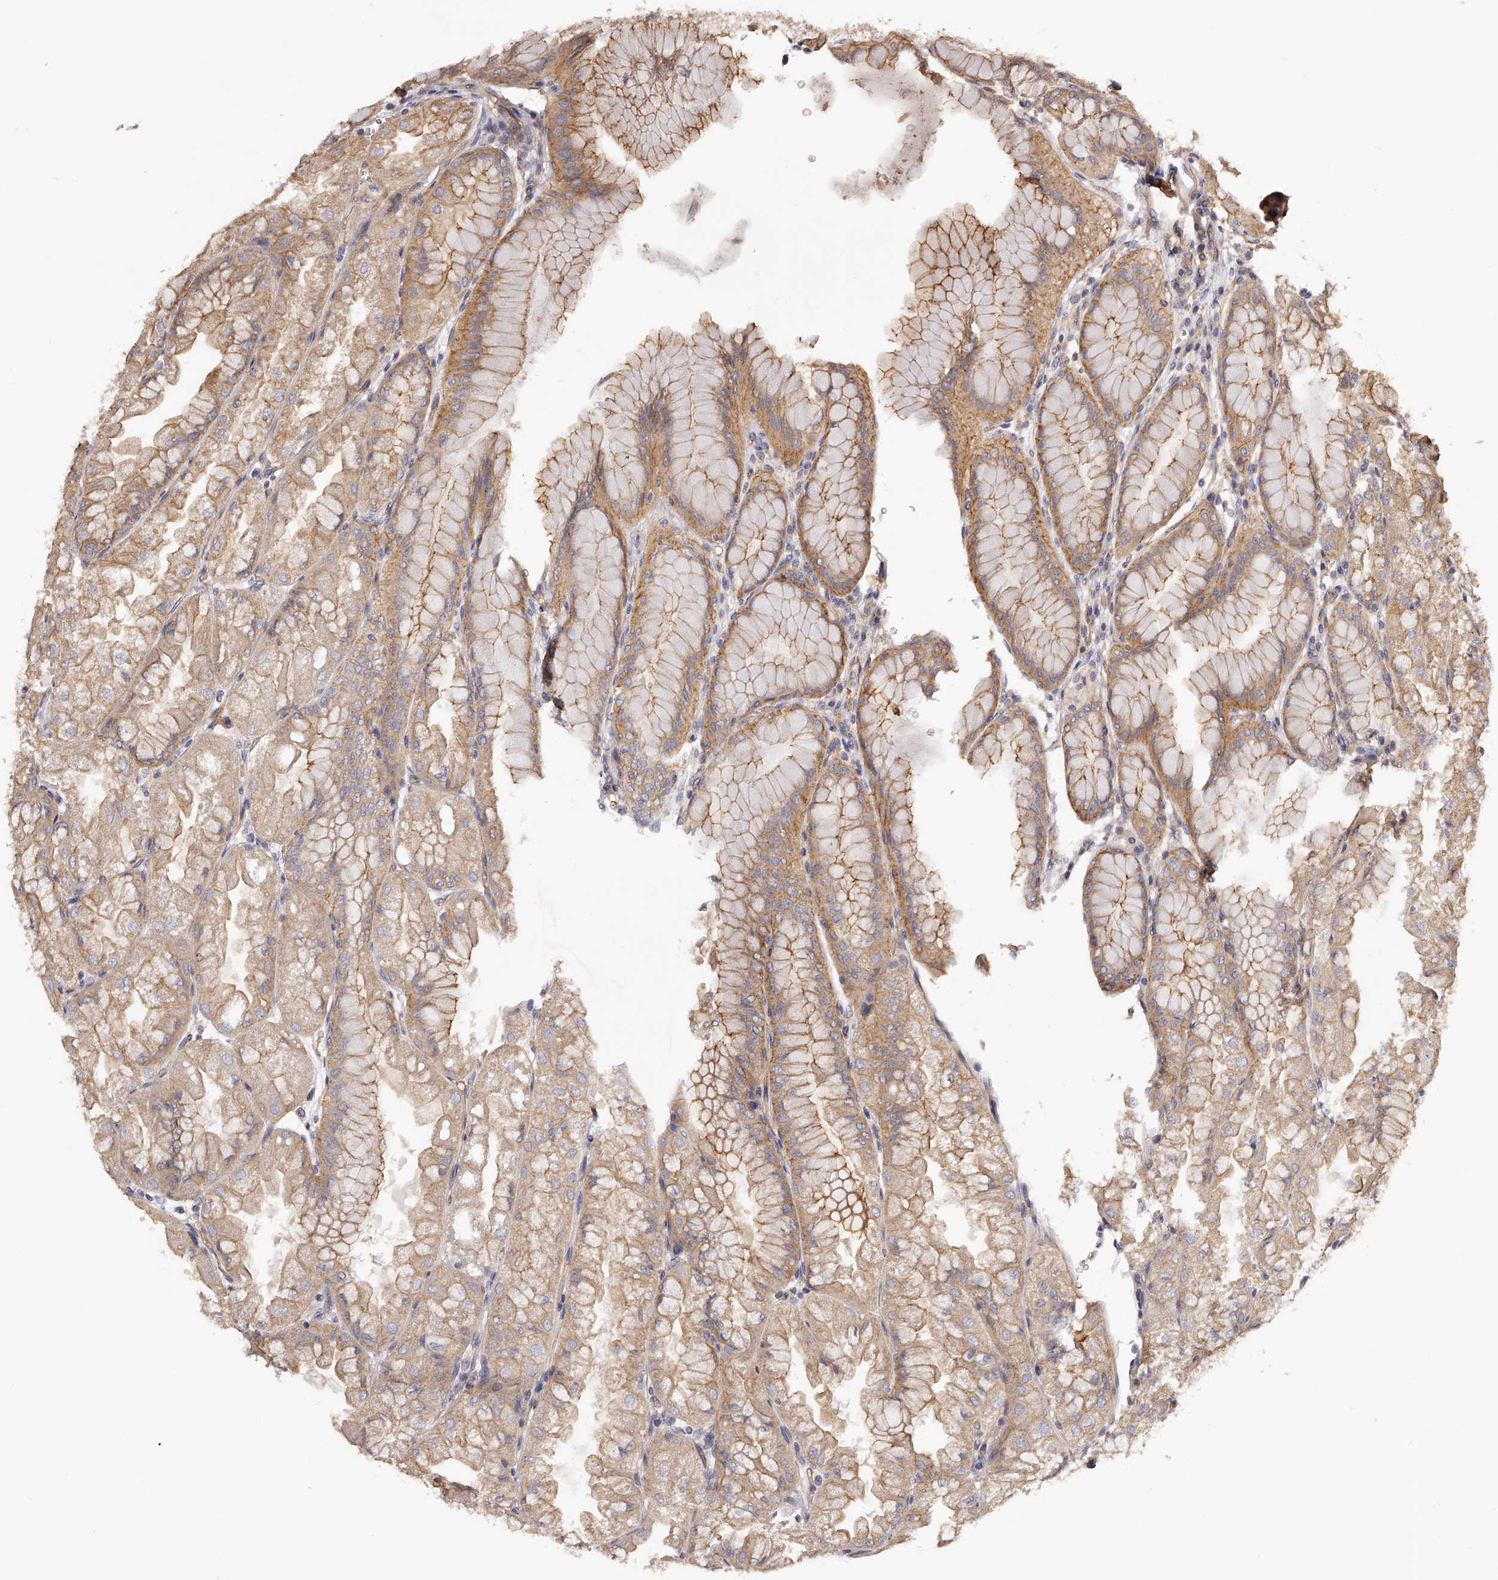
{"staining": {"intensity": "moderate", "quantity": ">75%", "location": "cytoplasmic/membranous"}, "tissue": "stomach", "cell_type": "Glandular cells", "image_type": "normal", "snomed": [{"axis": "morphology", "description": "Normal tissue, NOS"}, {"axis": "topography", "description": "Stomach, upper"}], "caption": "Immunohistochemical staining of benign stomach displays medium levels of moderate cytoplasmic/membranous expression in about >75% of glandular cells.", "gene": "LTV1", "patient": {"sex": "male", "age": 47}}